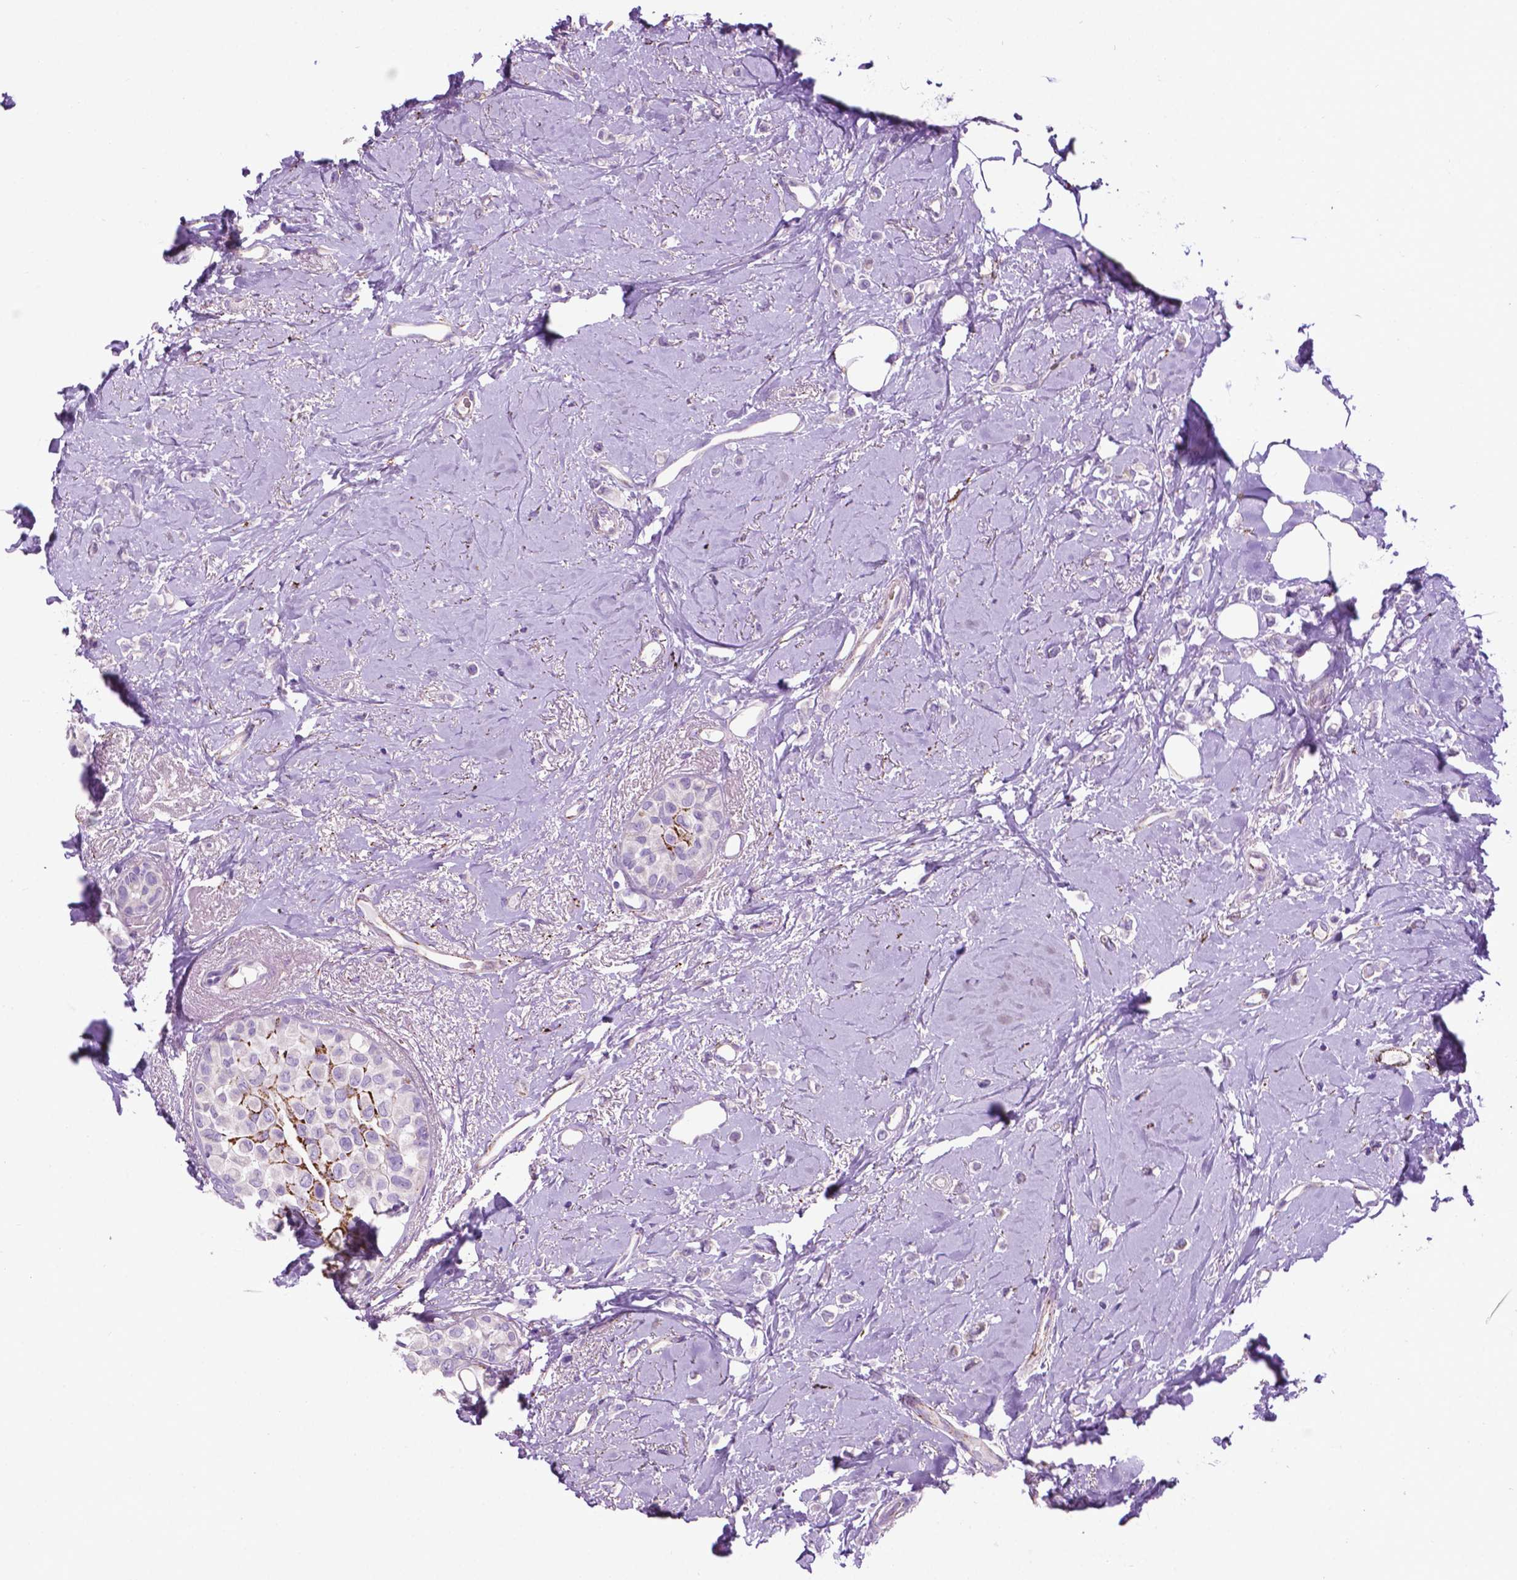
{"staining": {"intensity": "negative", "quantity": "none", "location": "none"}, "tissue": "breast cancer", "cell_type": "Tumor cells", "image_type": "cancer", "snomed": [{"axis": "morphology", "description": "Lobular carcinoma"}, {"axis": "topography", "description": "Breast"}], "caption": "High power microscopy histopathology image of an immunohistochemistry (IHC) photomicrograph of breast cancer (lobular carcinoma), revealing no significant expression in tumor cells.", "gene": "TMEM132E", "patient": {"sex": "female", "age": 66}}